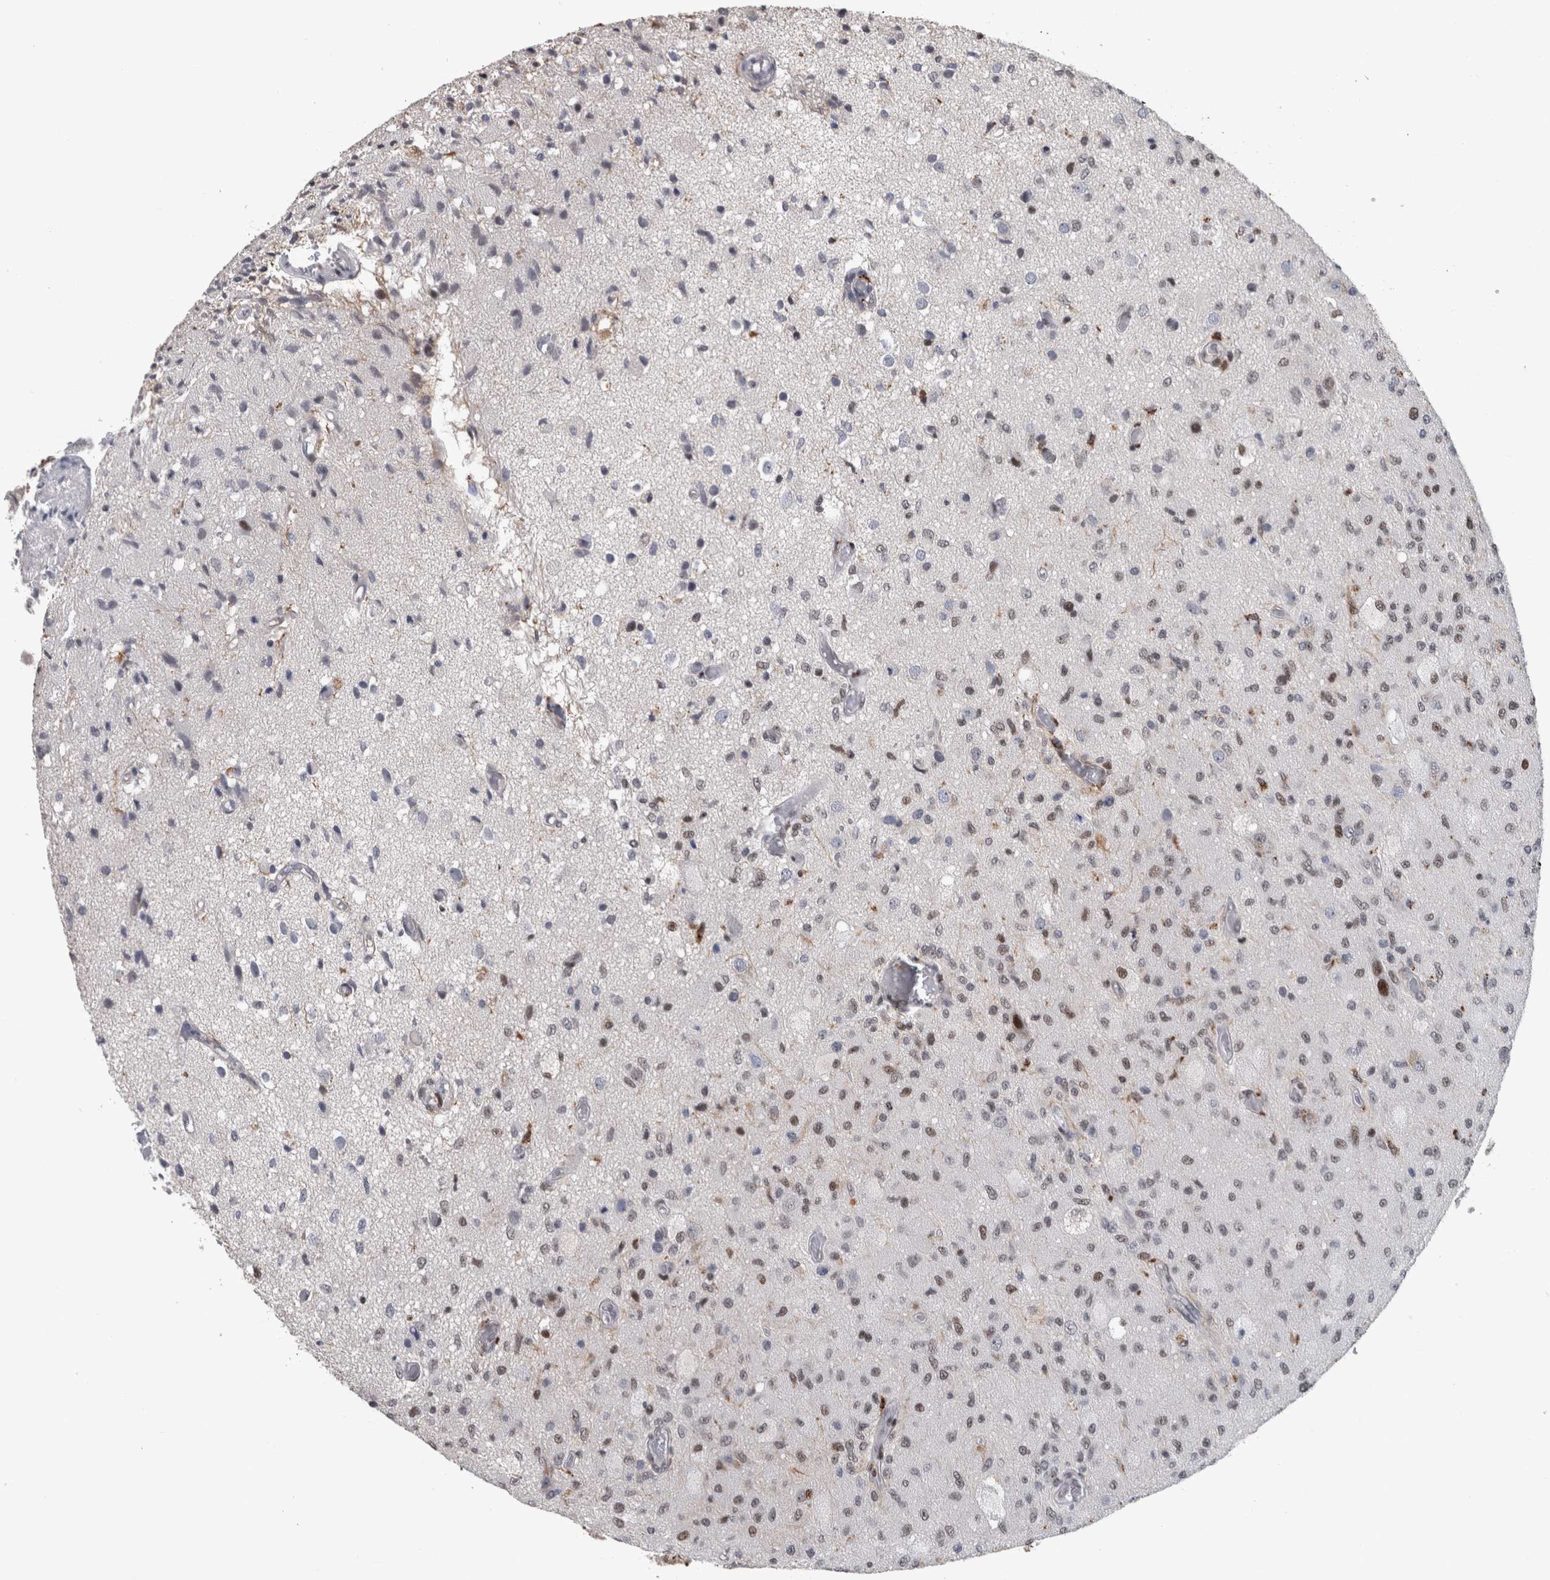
{"staining": {"intensity": "weak", "quantity": "<25%", "location": "nuclear"}, "tissue": "glioma", "cell_type": "Tumor cells", "image_type": "cancer", "snomed": [{"axis": "morphology", "description": "Normal tissue, NOS"}, {"axis": "morphology", "description": "Glioma, malignant, High grade"}, {"axis": "topography", "description": "Cerebral cortex"}], "caption": "DAB (3,3'-diaminobenzidine) immunohistochemical staining of human glioma demonstrates no significant staining in tumor cells.", "gene": "POLD2", "patient": {"sex": "male", "age": 77}}